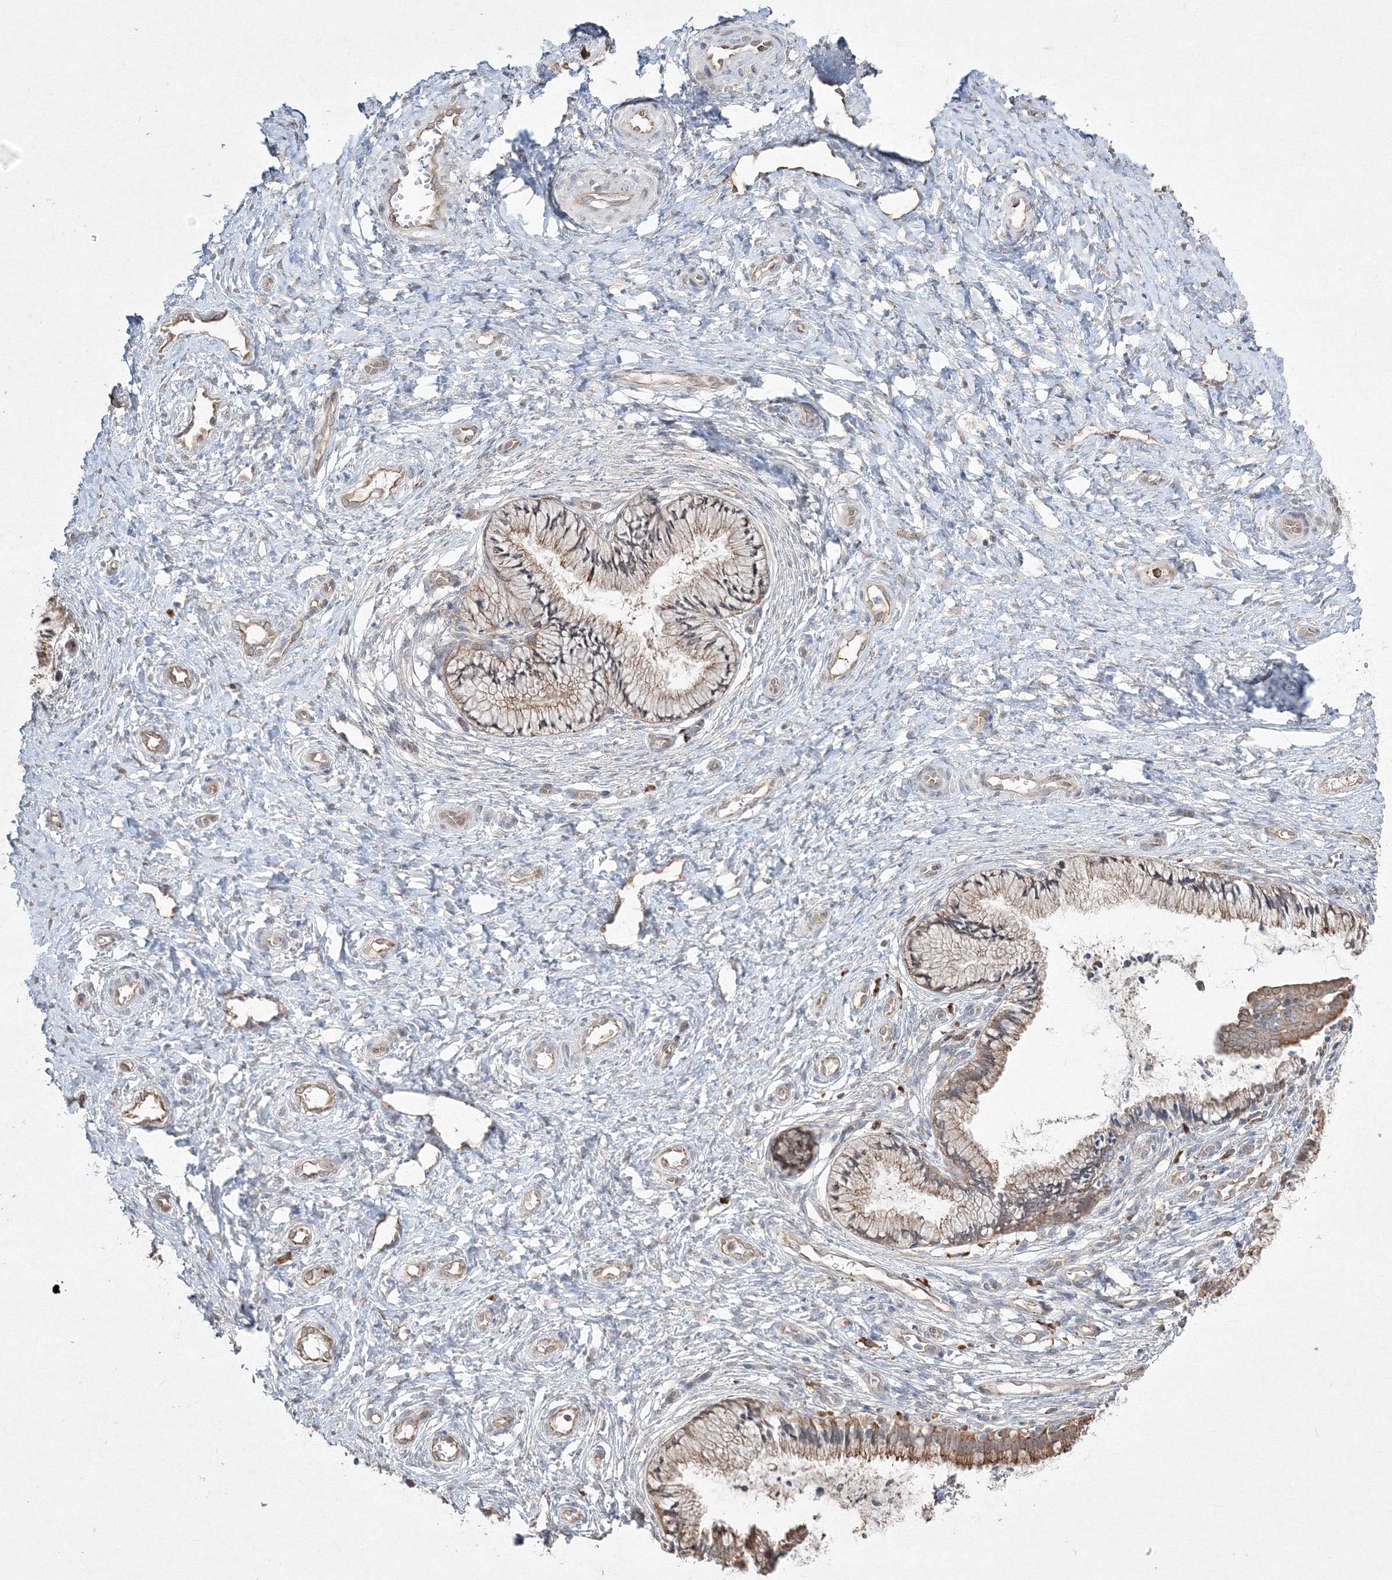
{"staining": {"intensity": "moderate", "quantity": "25%-75%", "location": "cytoplasmic/membranous"}, "tissue": "cervix", "cell_type": "Glandular cells", "image_type": "normal", "snomed": [{"axis": "morphology", "description": "Normal tissue, NOS"}, {"axis": "topography", "description": "Cervix"}], "caption": "Approximately 25%-75% of glandular cells in normal cervix exhibit moderate cytoplasmic/membranous protein positivity as visualized by brown immunohistochemical staining.", "gene": "FBXL8", "patient": {"sex": "female", "age": 36}}